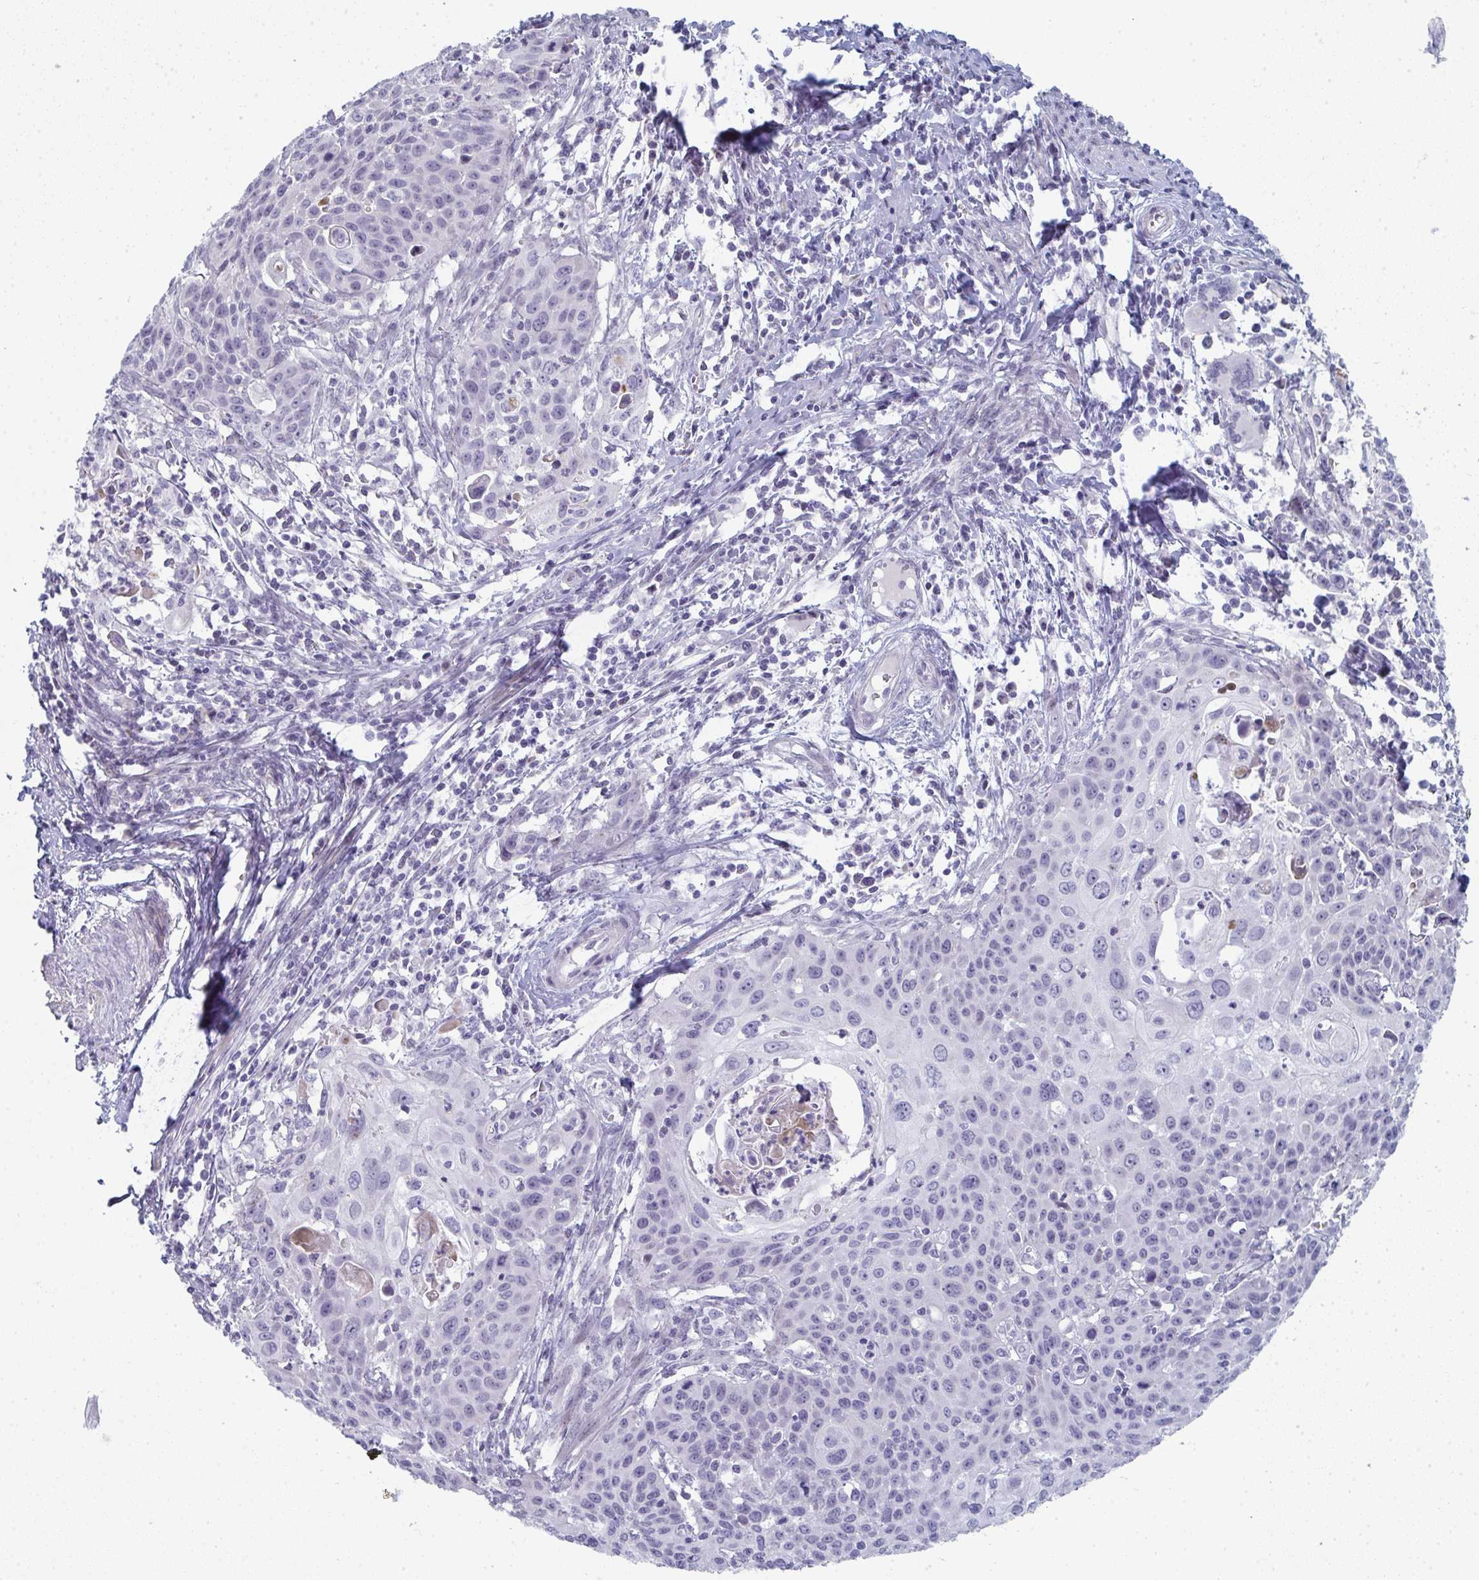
{"staining": {"intensity": "negative", "quantity": "none", "location": "none"}, "tissue": "cervical cancer", "cell_type": "Tumor cells", "image_type": "cancer", "snomed": [{"axis": "morphology", "description": "Squamous cell carcinoma, NOS"}, {"axis": "topography", "description": "Cervix"}], "caption": "The photomicrograph demonstrates no staining of tumor cells in cervical cancer (squamous cell carcinoma).", "gene": "A1CF", "patient": {"sex": "female", "age": 65}}